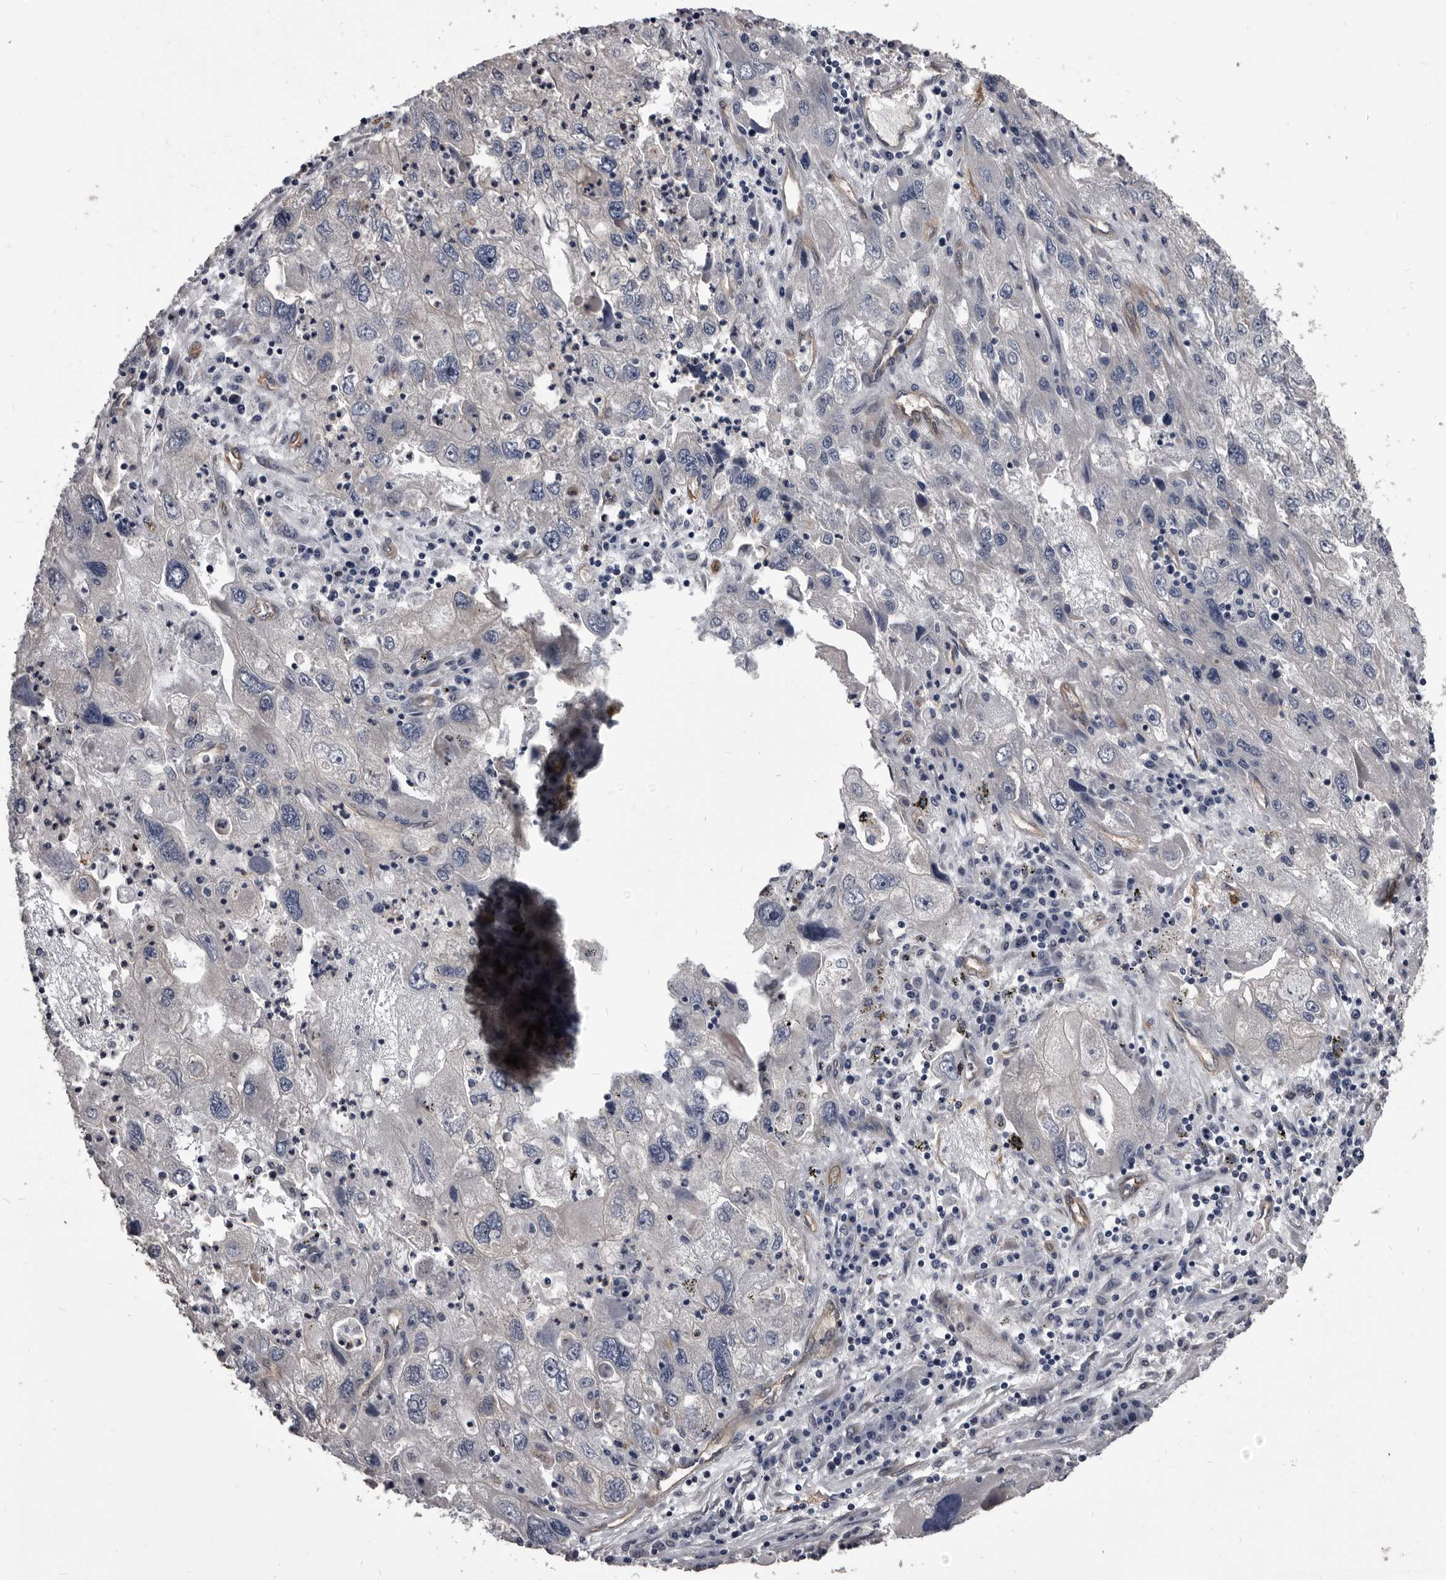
{"staining": {"intensity": "weak", "quantity": "<25%", "location": "cytoplasmic/membranous"}, "tissue": "endometrial cancer", "cell_type": "Tumor cells", "image_type": "cancer", "snomed": [{"axis": "morphology", "description": "Adenocarcinoma, NOS"}, {"axis": "topography", "description": "Endometrium"}], "caption": "Immunohistochemistry micrograph of human adenocarcinoma (endometrial) stained for a protein (brown), which displays no expression in tumor cells.", "gene": "ADAMTS20", "patient": {"sex": "female", "age": 49}}